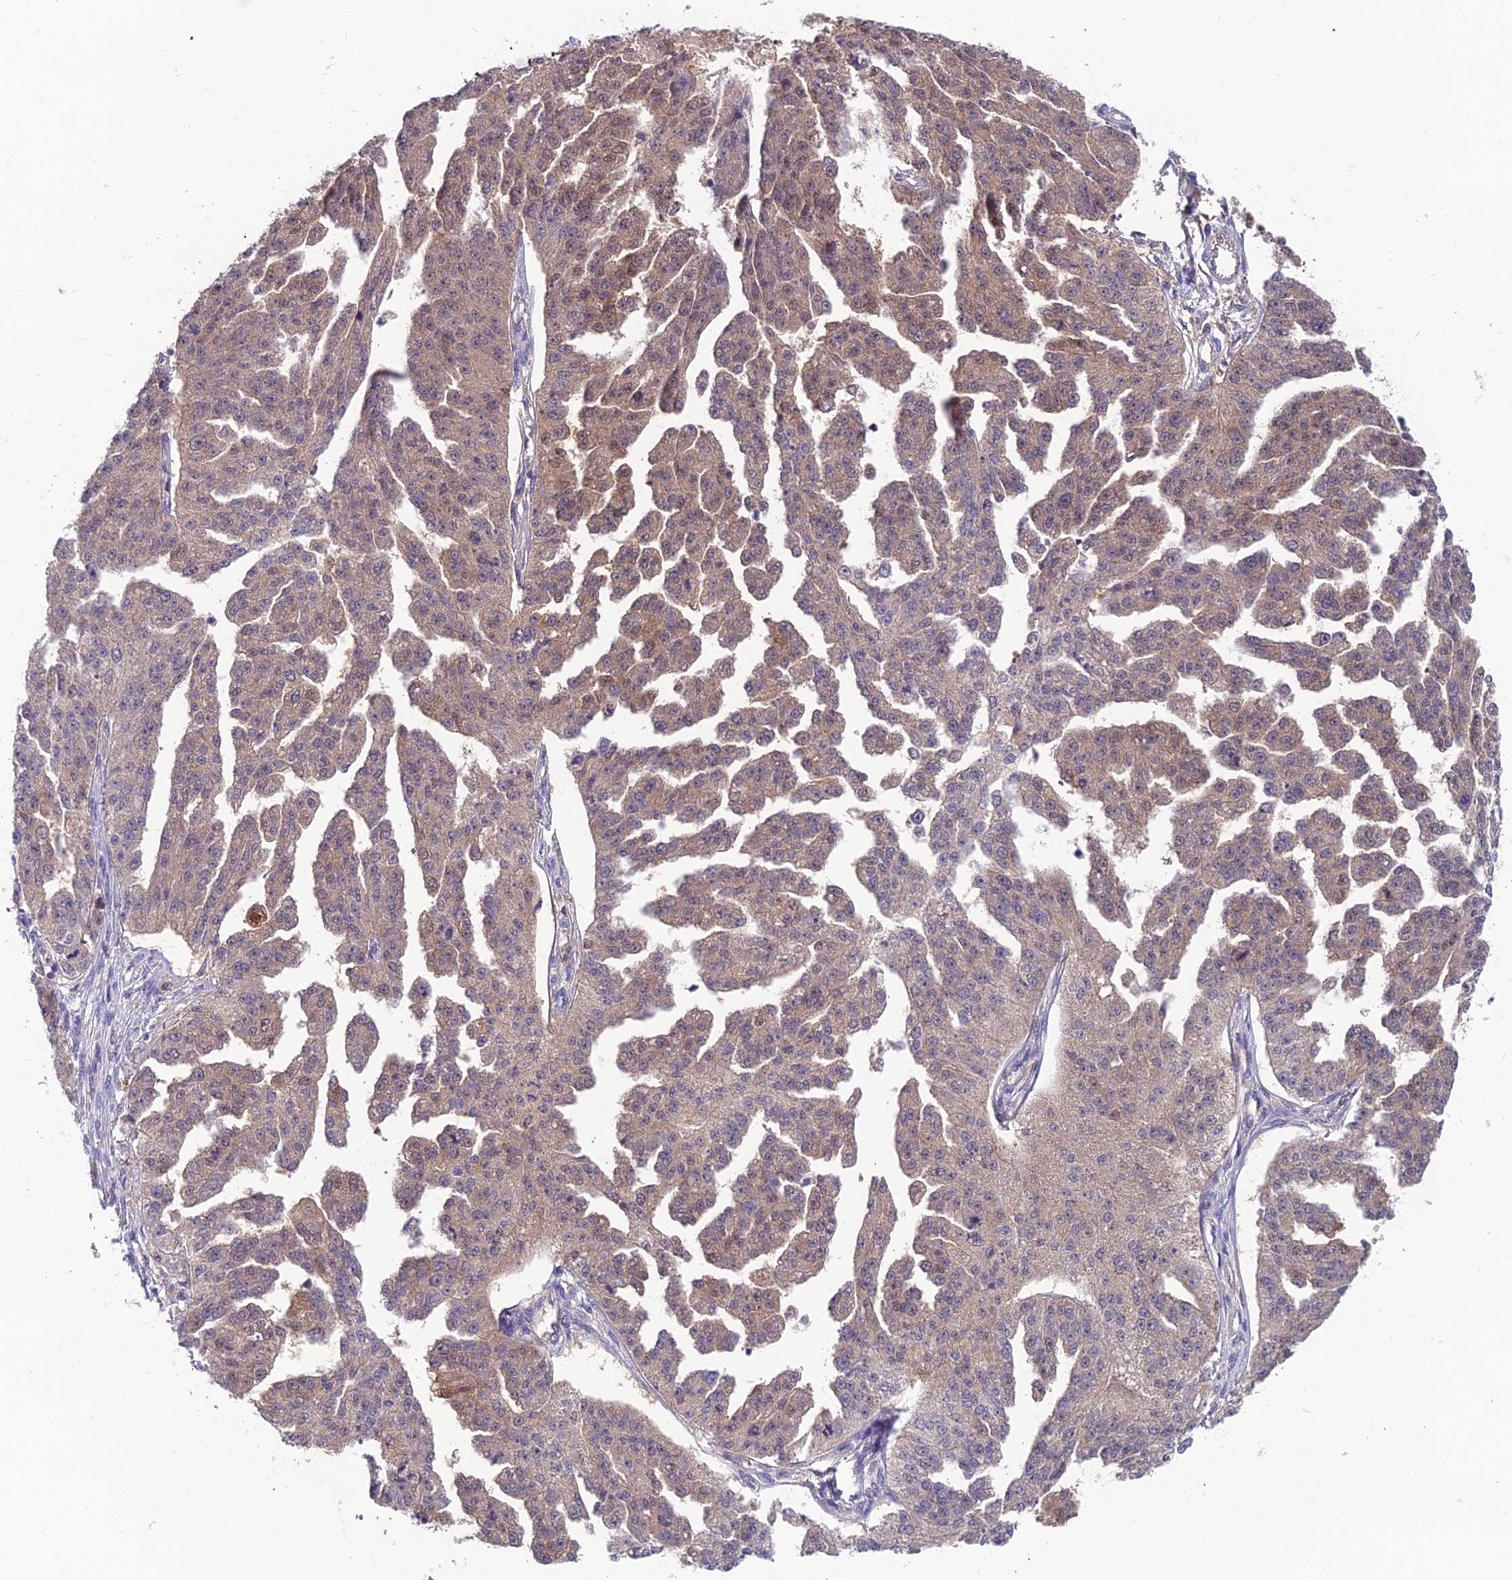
{"staining": {"intensity": "weak", "quantity": ">75%", "location": "cytoplasmic/membranous,nuclear"}, "tissue": "ovarian cancer", "cell_type": "Tumor cells", "image_type": "cancer", "snomed": [{"axis": "morphology", "description": "Cystadenocarcinoma, serous, NOS"}, {"axis": "topography", "description": "Ovary"}], "caption": "Immunohistochemistry image of ovarian cancer (serous cystadenocarcinoma) stained for a protein (brown), which displays low levels of weak cytoplasmic/membranous and nuclear positivity in about >75% of tumor cells.", "gene": "MVD", "patient": {"sex": "female", "age": 58}}